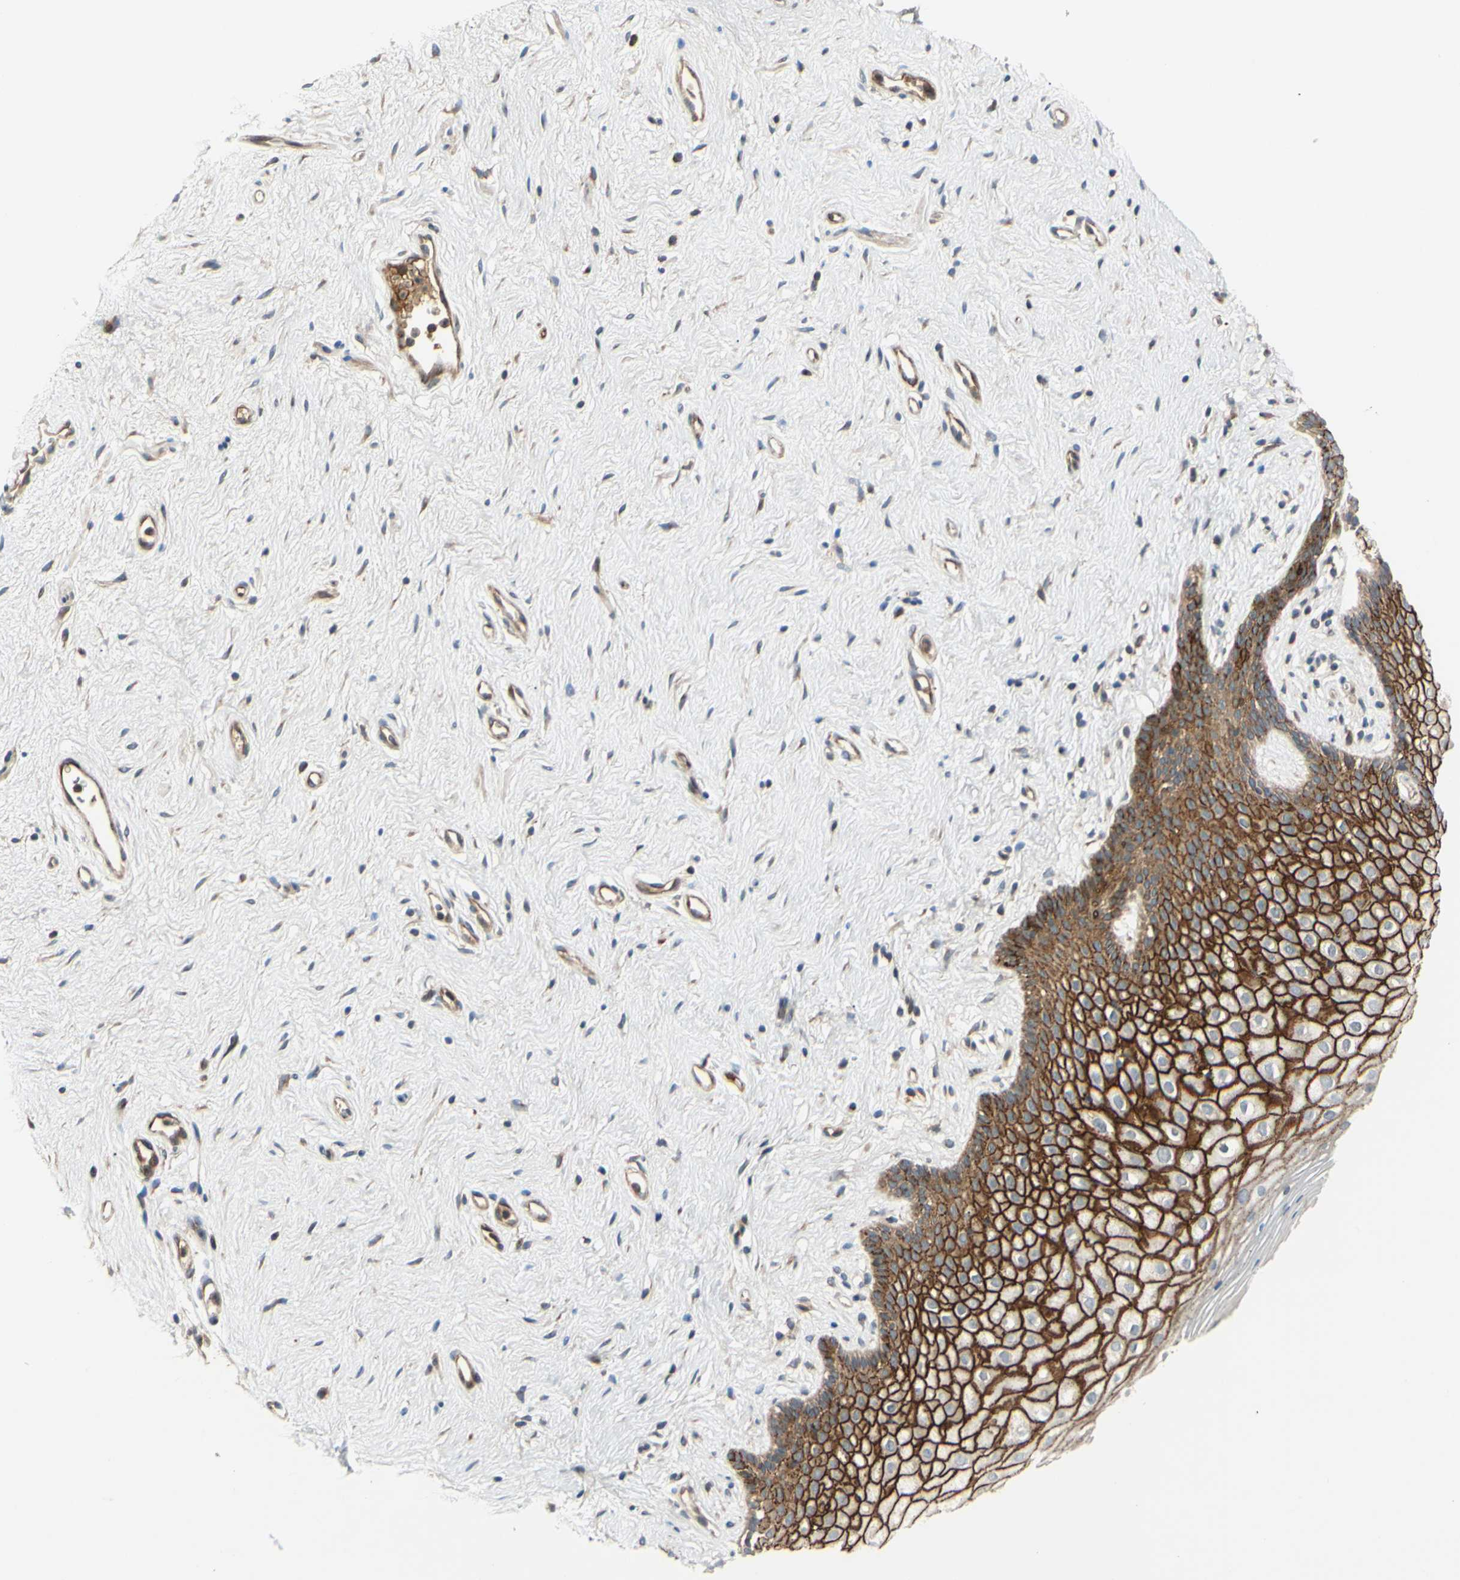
{"staining": {"intensity": "moderate", "quantity": ">75%", "location": "cytoplasmic/membranous"}, "tissue": "vagina", "cell_type": "Squamous epithelial cells", "image_type": "normal", "snomed": [{"axis": "morphology", "description": "Normal tissue, NOS"}, {"axis": "topography", "description": "Vagina"}], "caption": "Moderate cytoplasmic/membranous positivity for a protein is present in about >75% of squamous epithelial cells of benign vagina using immunohistochemistry (IHC).", "gene": "SPTLC1", "patient": {"sex": "female", "age": 44}}